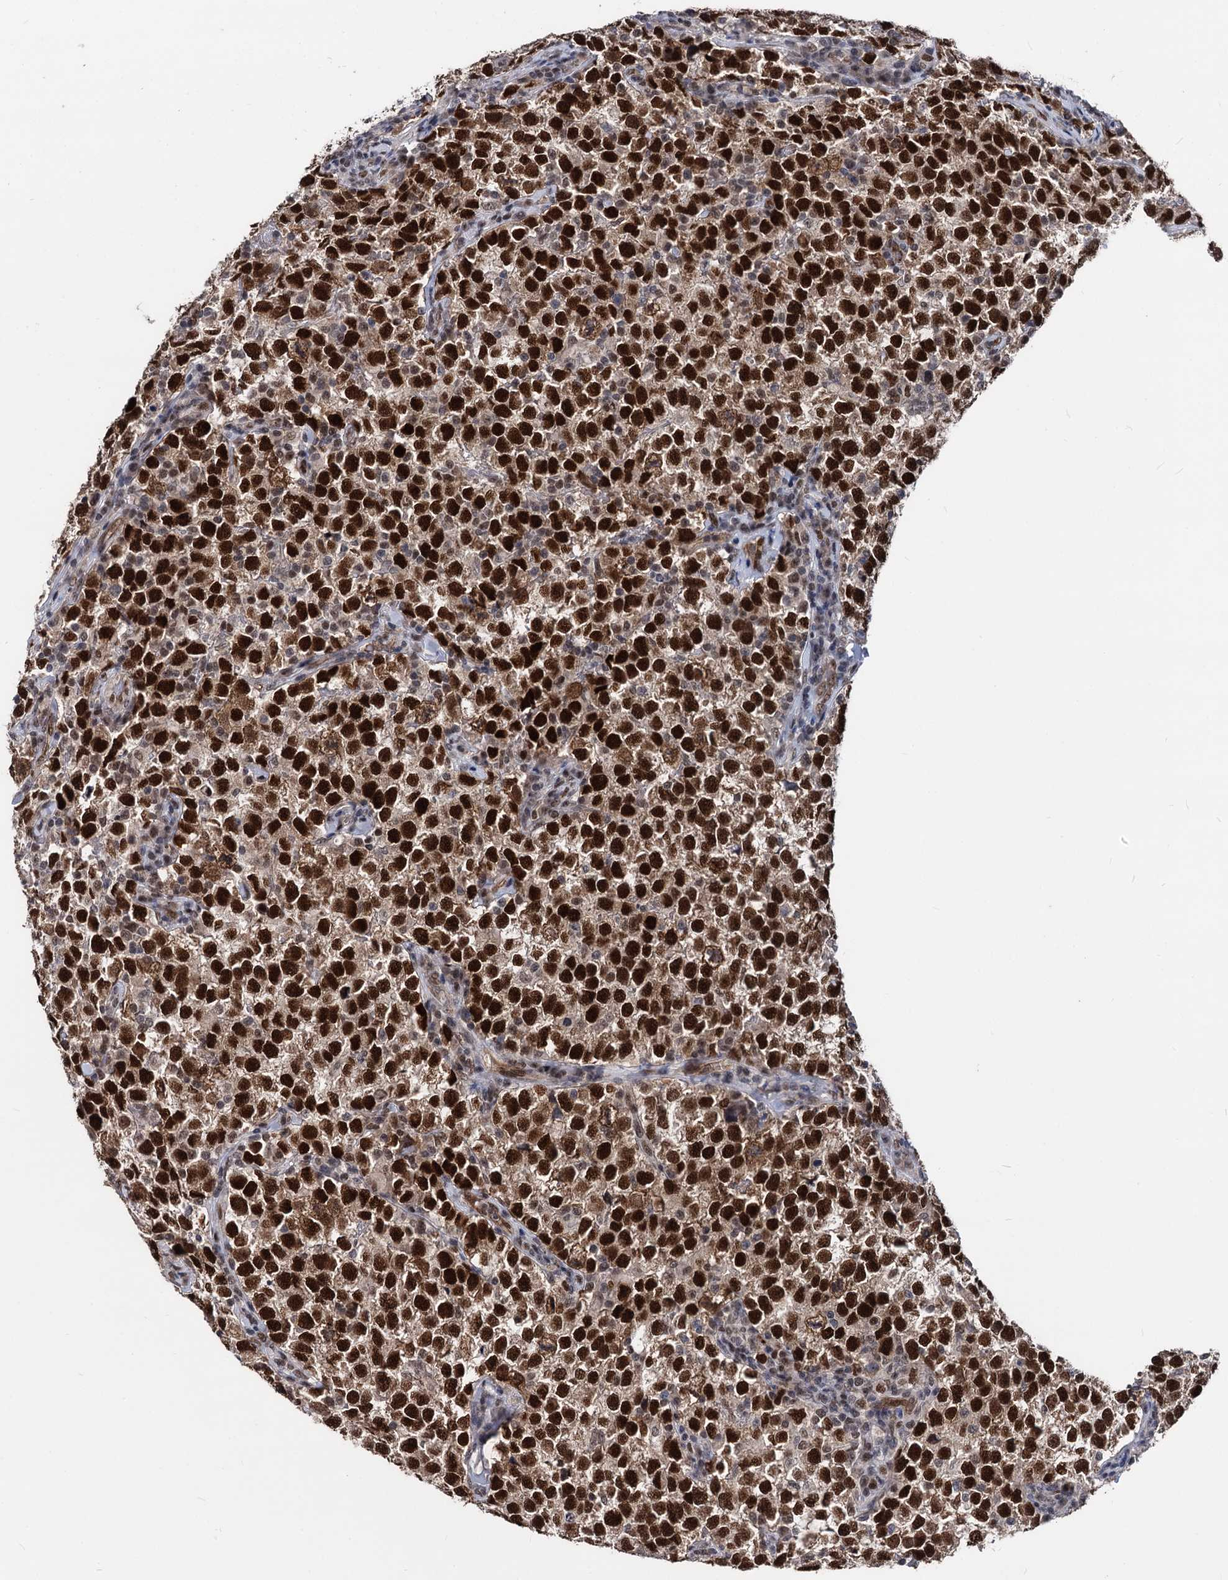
{"staining": {"intensity": "strong", "quantity": ">75%", "location": "nuclear"}, "tissue": "testis cancer", "cell_type": "Tumor cells", "image_type": "cancer", "snomed": [{"axis": "morphology", "description": "Normal tissue, NOS"}, {"axis": "morphology", "description": "Seminoma, NOS"}, {"axis": "topography", "description": "Testis"}], "caption": "Strong nuclear protein positivity is present in about >75% of tumor cells in testis cancer (seminoma).", "gene": "GALNT11", "patient": {"sex": "male", "age": 43}}